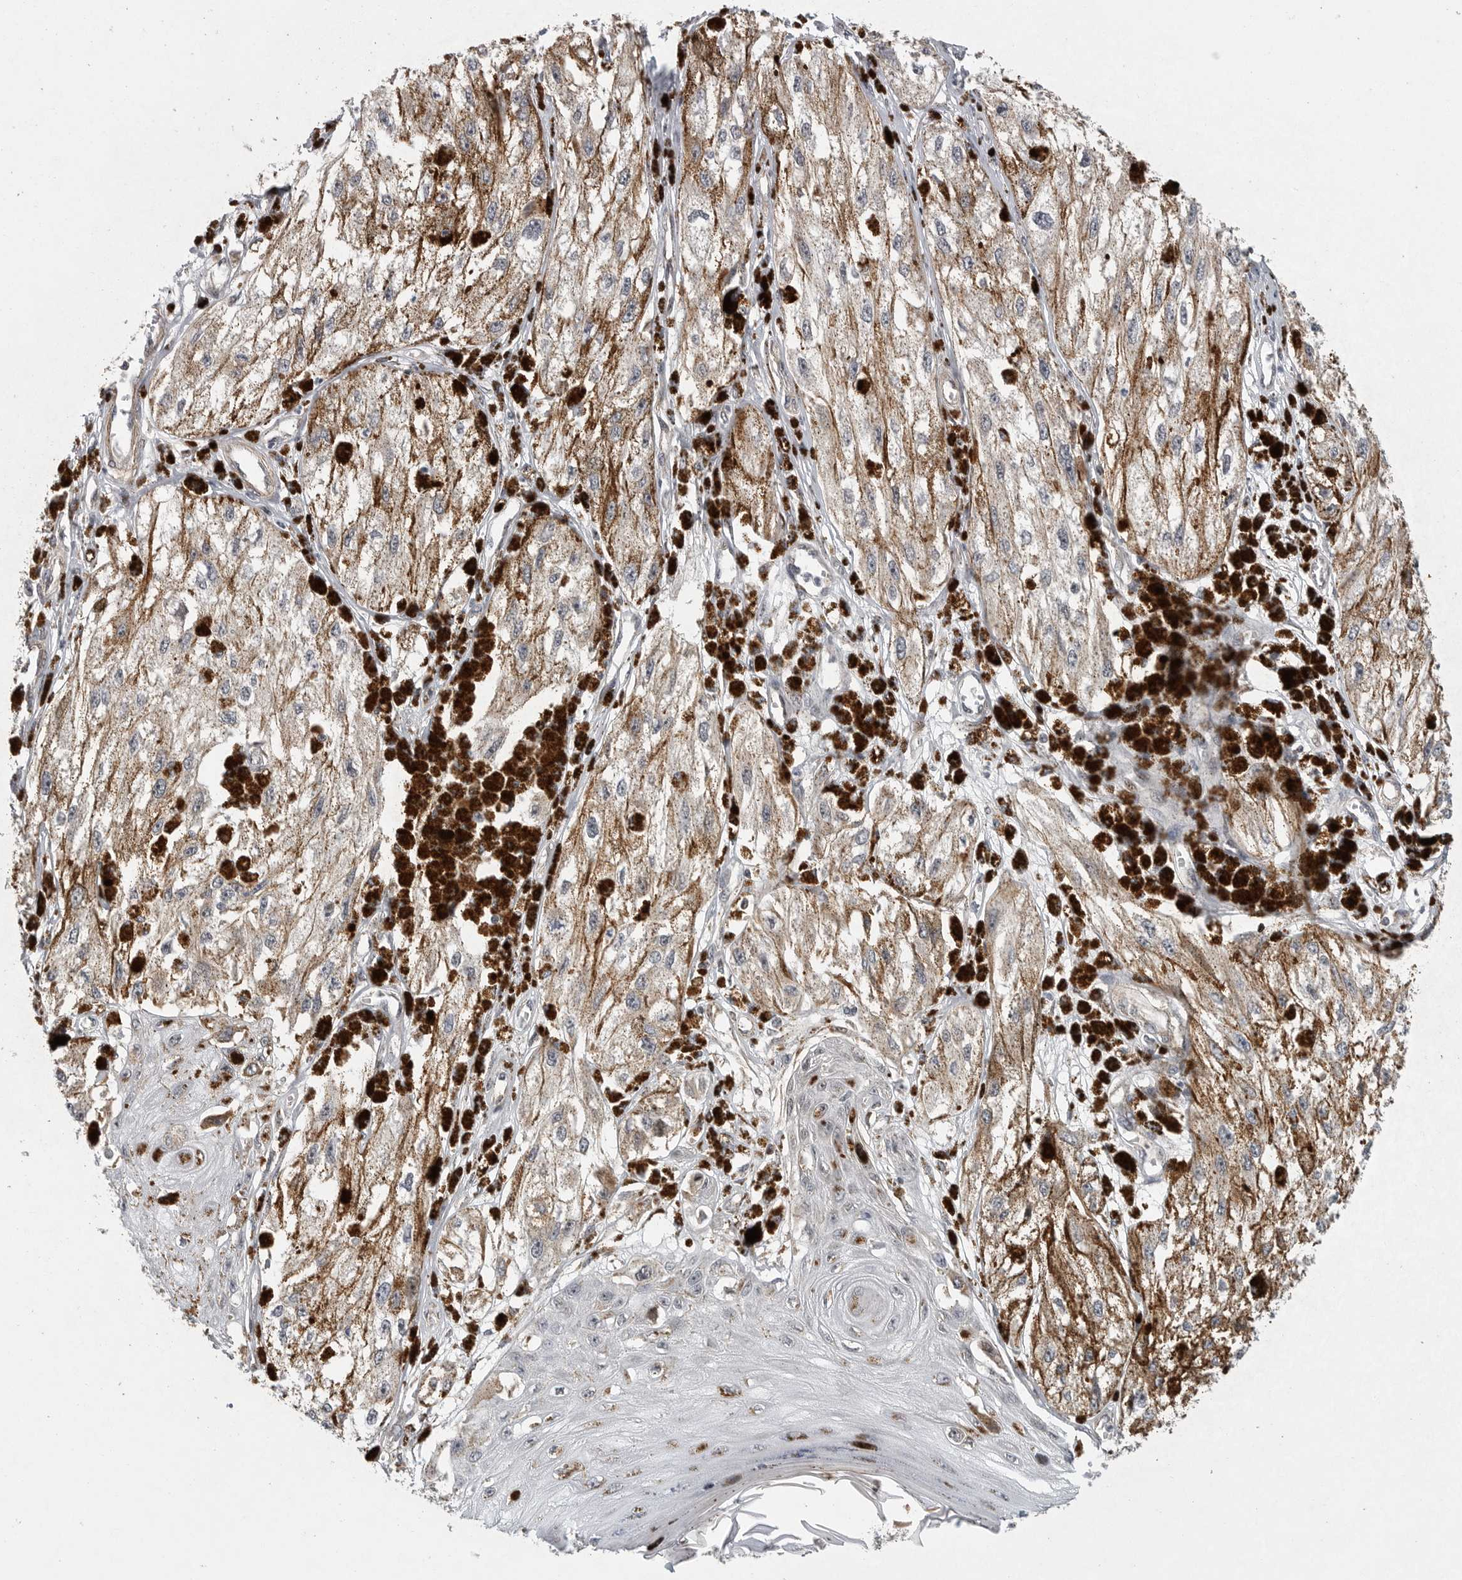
{"staining": {"intensity": "moderate", "quantity": ">75%", "location": "cytoplasmic/membranous"}, "tissue": "melanoma", "cell_type": "Tumor cells", "image_type": "cancer", "snomed": [{"axis": "morphology", "description": "Malignant melanoma, NOS"}, {"axis": "topography", "description": "Skin"}], "caption": "Malignant melanoma was stained to show a protein in brown. There is medium levels of moderate cytoplasmic/membranous positivity in about >75% of tumor cells.", "gene": "TMPRSS11F", "patient": {"sex": "male", "age": 88}}